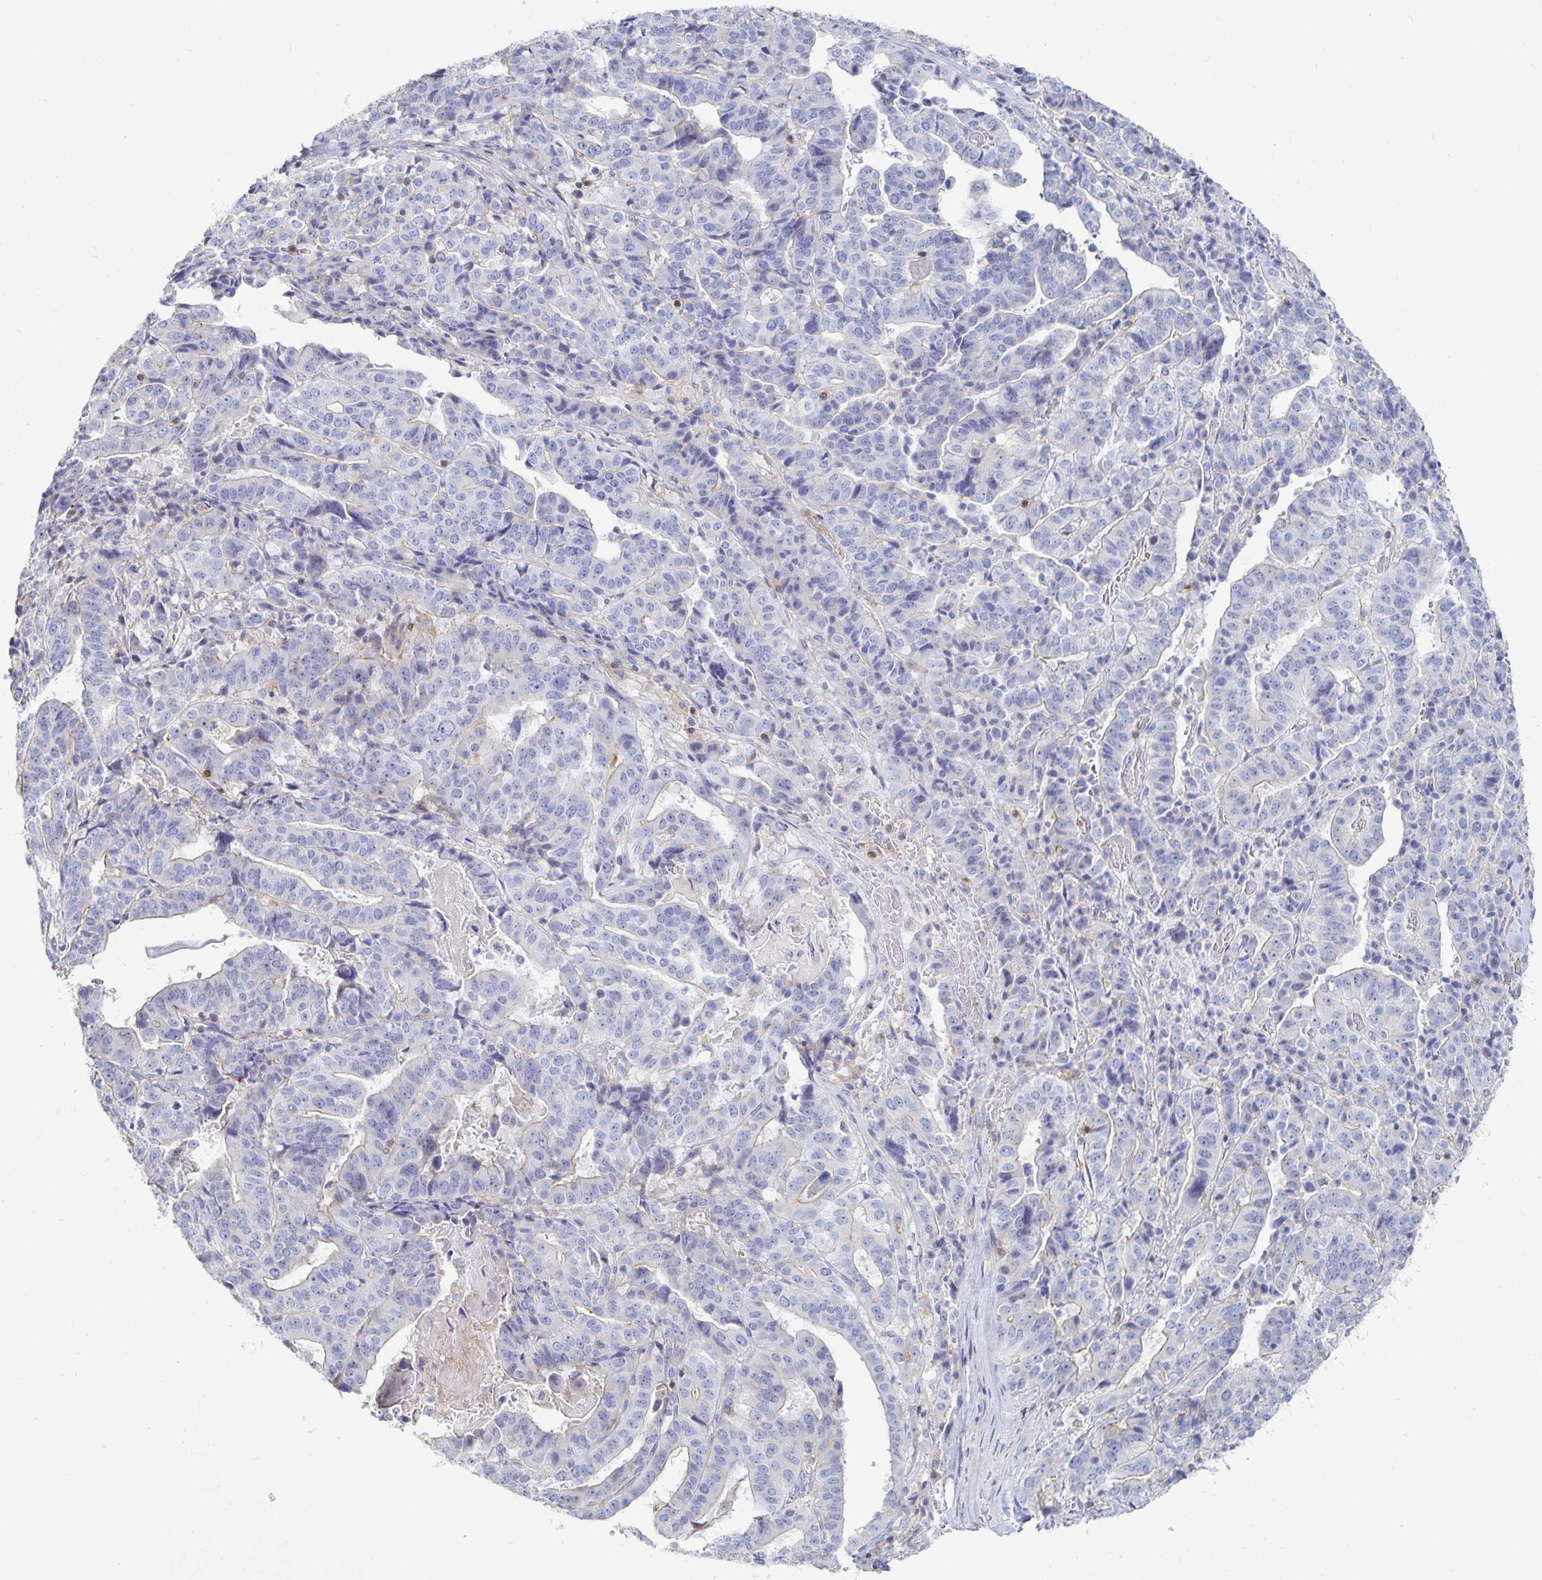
{"staining": {"intensity": "negative", "quantity": "none", "location": "none"}, "tissue": "stomach cancer", "cell_type": "Tumor cells", "image_type": "cancer", "snomed": [{"axis": "morphology", "description": "Adenocarcinoma, NOS"}, {"axis": "topography", "description": "Stomach"}], "caption": "A photomicrograph of adenocarcinoma (stomach) stained for a protein shows no brown staining in tumor cells.", "gene": "PIK3CD", "patient": {"sex": "male", "age": 48}}